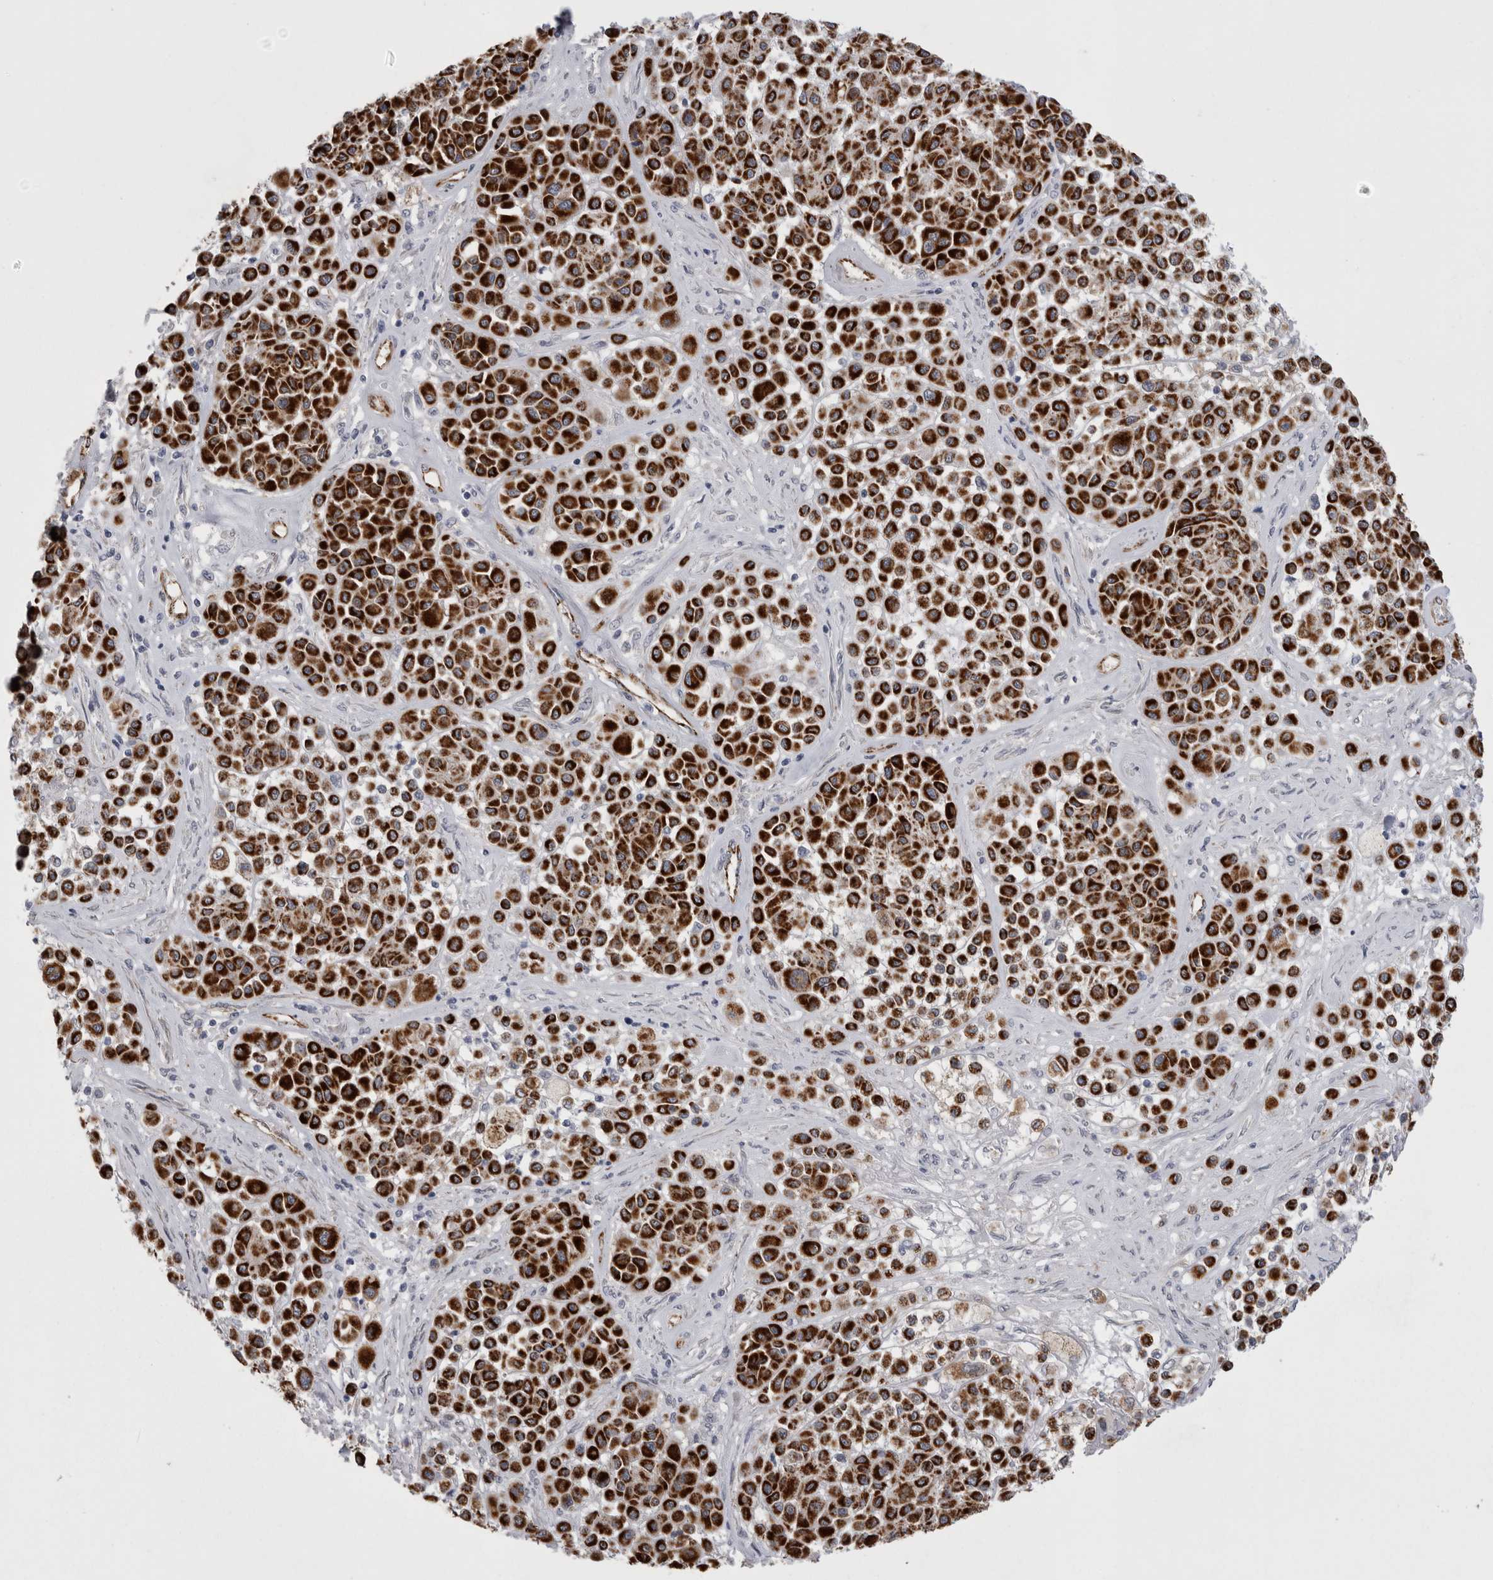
{"staining": {"intensity": "strong", "quantity": ">75%", "location": "cytoplasmic/membranous"}, "tissue": "melanoma", "cell_type": "Tumor cells", "image_type": "cancer", "snomed": [{"axis": "morphology", "description": "Malignant melanoma, Metastatic site"}, {"axis": "topography", "description": "Soft tissue"}], "caption": "An image of human melanoma stained for a protein shows strong cytoplasmic/membranous brown staining in tumor cells.", "gene": "ACOT7", "patient": {"sex": "male", "age": 41}}